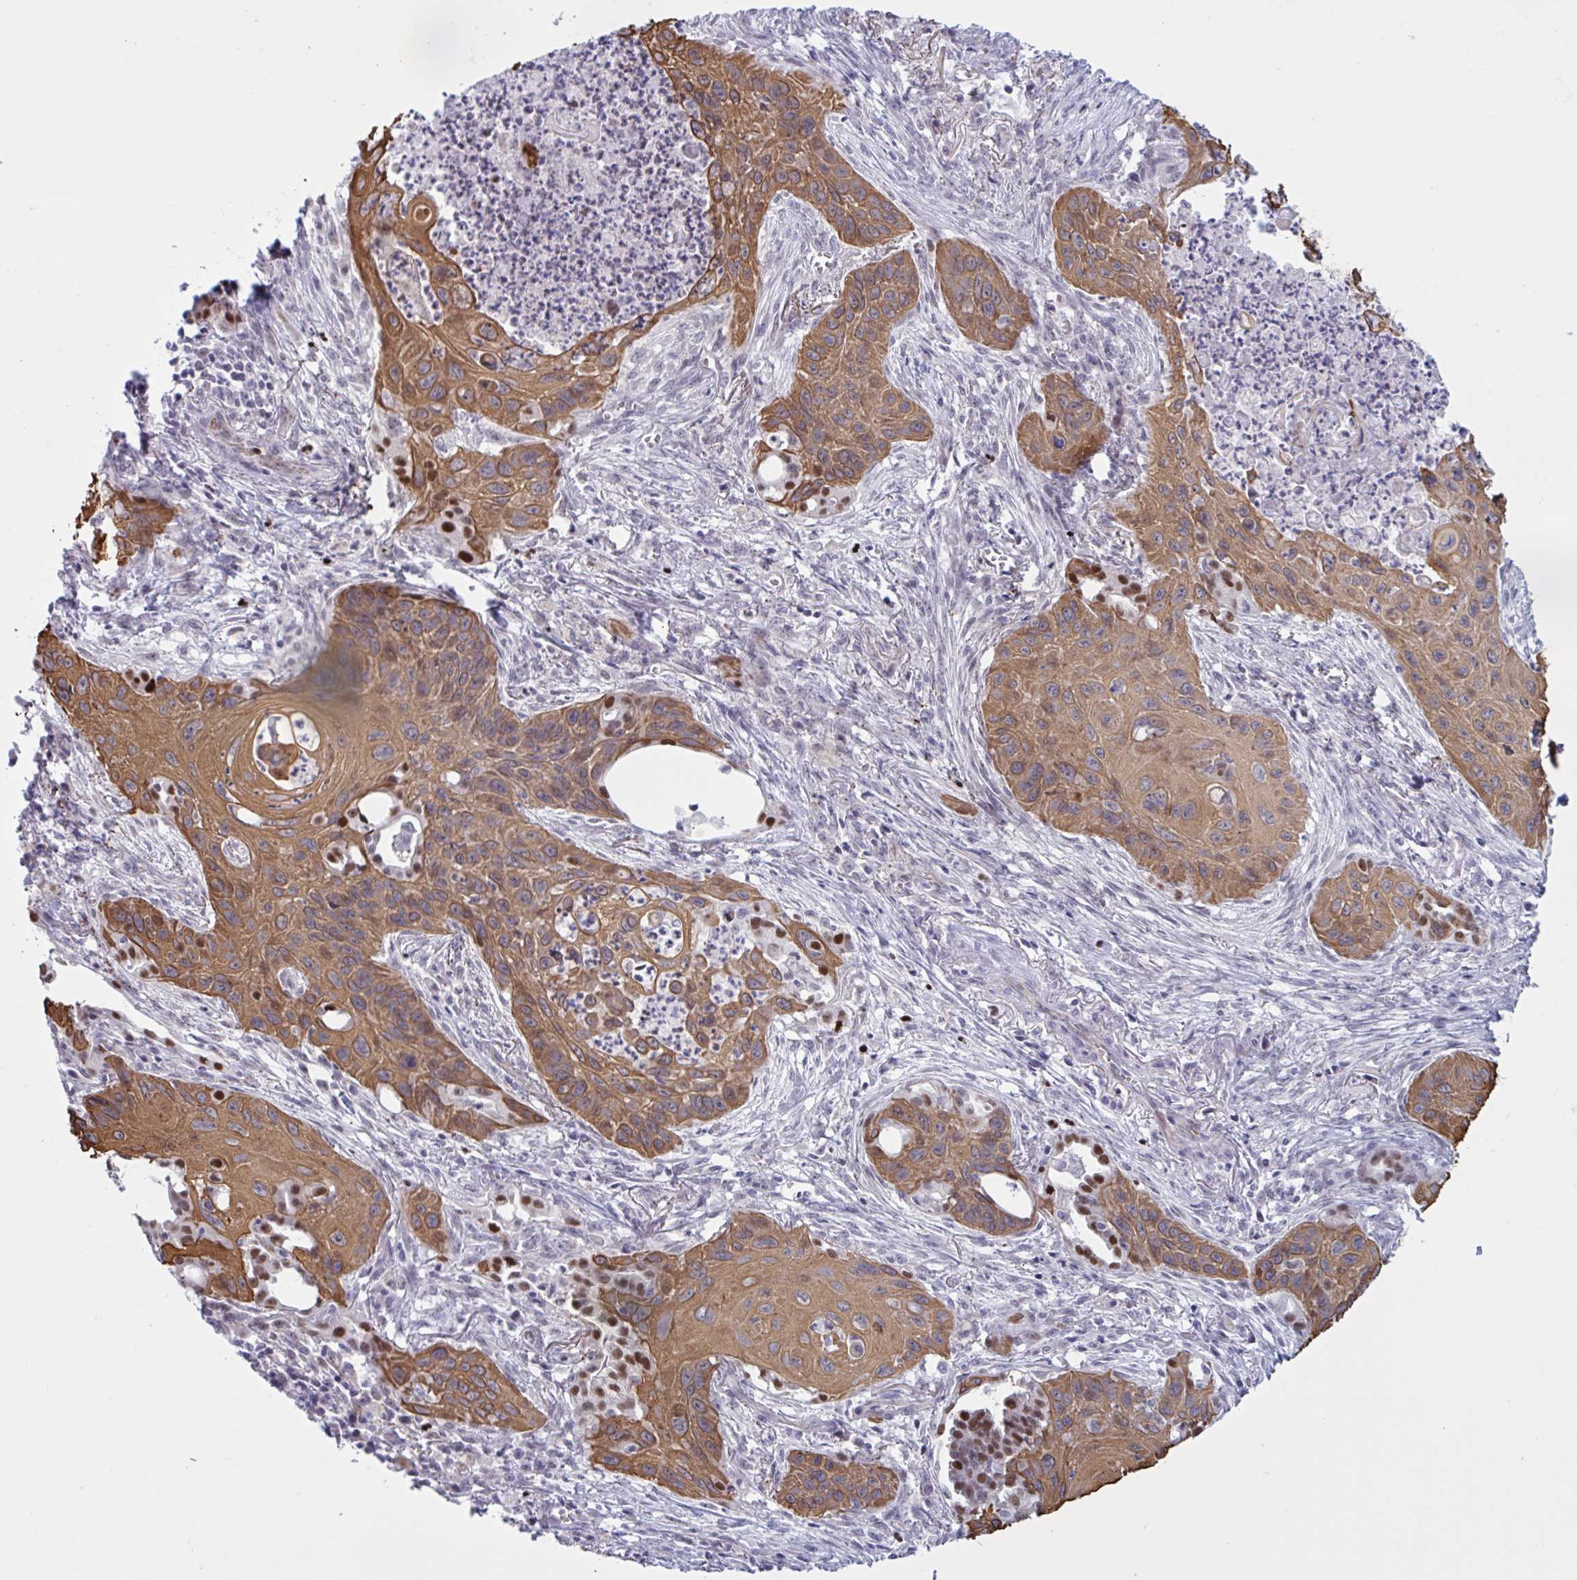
{"staining": {"intensity": "moderate", "quantity": ">75%", "location": "cytoplasmic/membranous"}, "tissue": "lung cancer", "cell_type": "Tumor cells", "image_type": "cancer", "snomed": [{"axis": "morphology", "description": "Squamous cell carcinoma, NOS"}, {"axis": "topography", "description": "Lung"}], "caption": "Immunohistochemistry (IHC) of human squamous cell carcinoma (lung) displays medium levels of moderate cytoplasmic/membranous positivity in approximately >75% of tumor cells. (DAB = brown stain, brightfield microscopy at high magnification).", "gene": "PRMT6", "patient": {"sex": "male", "age": 71}}